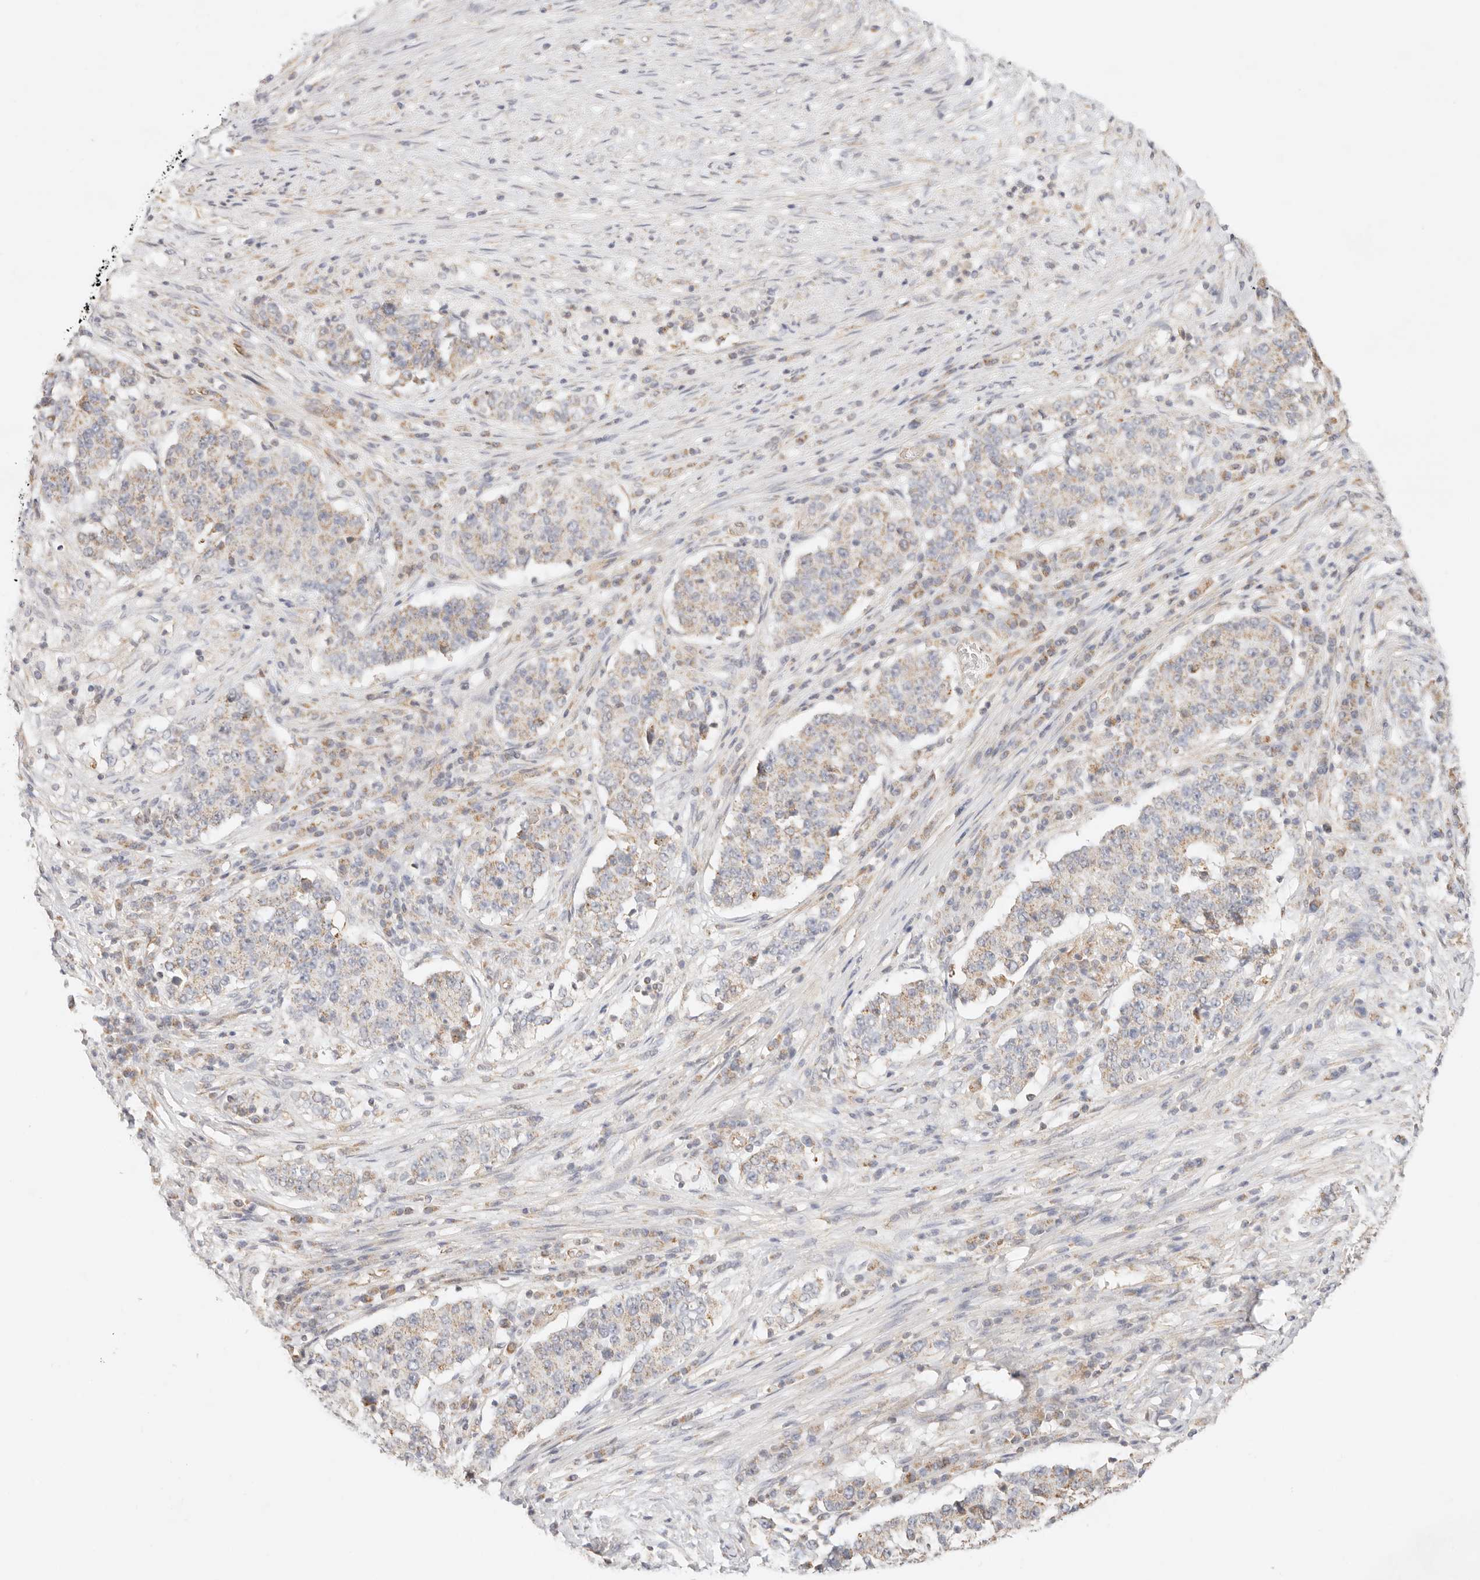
{"staining": {"intensity": "weak", "quantity": ">75%", "location": "cytoplasmic/membranous"}, "tissue": "stomach cancer", "cell_type": "Tumor cells", "image_type": "cancer", "snomed": [{"axis": "morphology", "description": "Adenocarcinoma, NOS"}, {"axis": "topography", "description": "Stomach"}], "caption": "Protein analysis of adenocarcinoma (stomach) tissue displays weak cytoplasmic/membranous positivity in about >75% of tumor cells.", "gene": "ZC3H11A", "patient": {"sex": "male", "age": 59}}